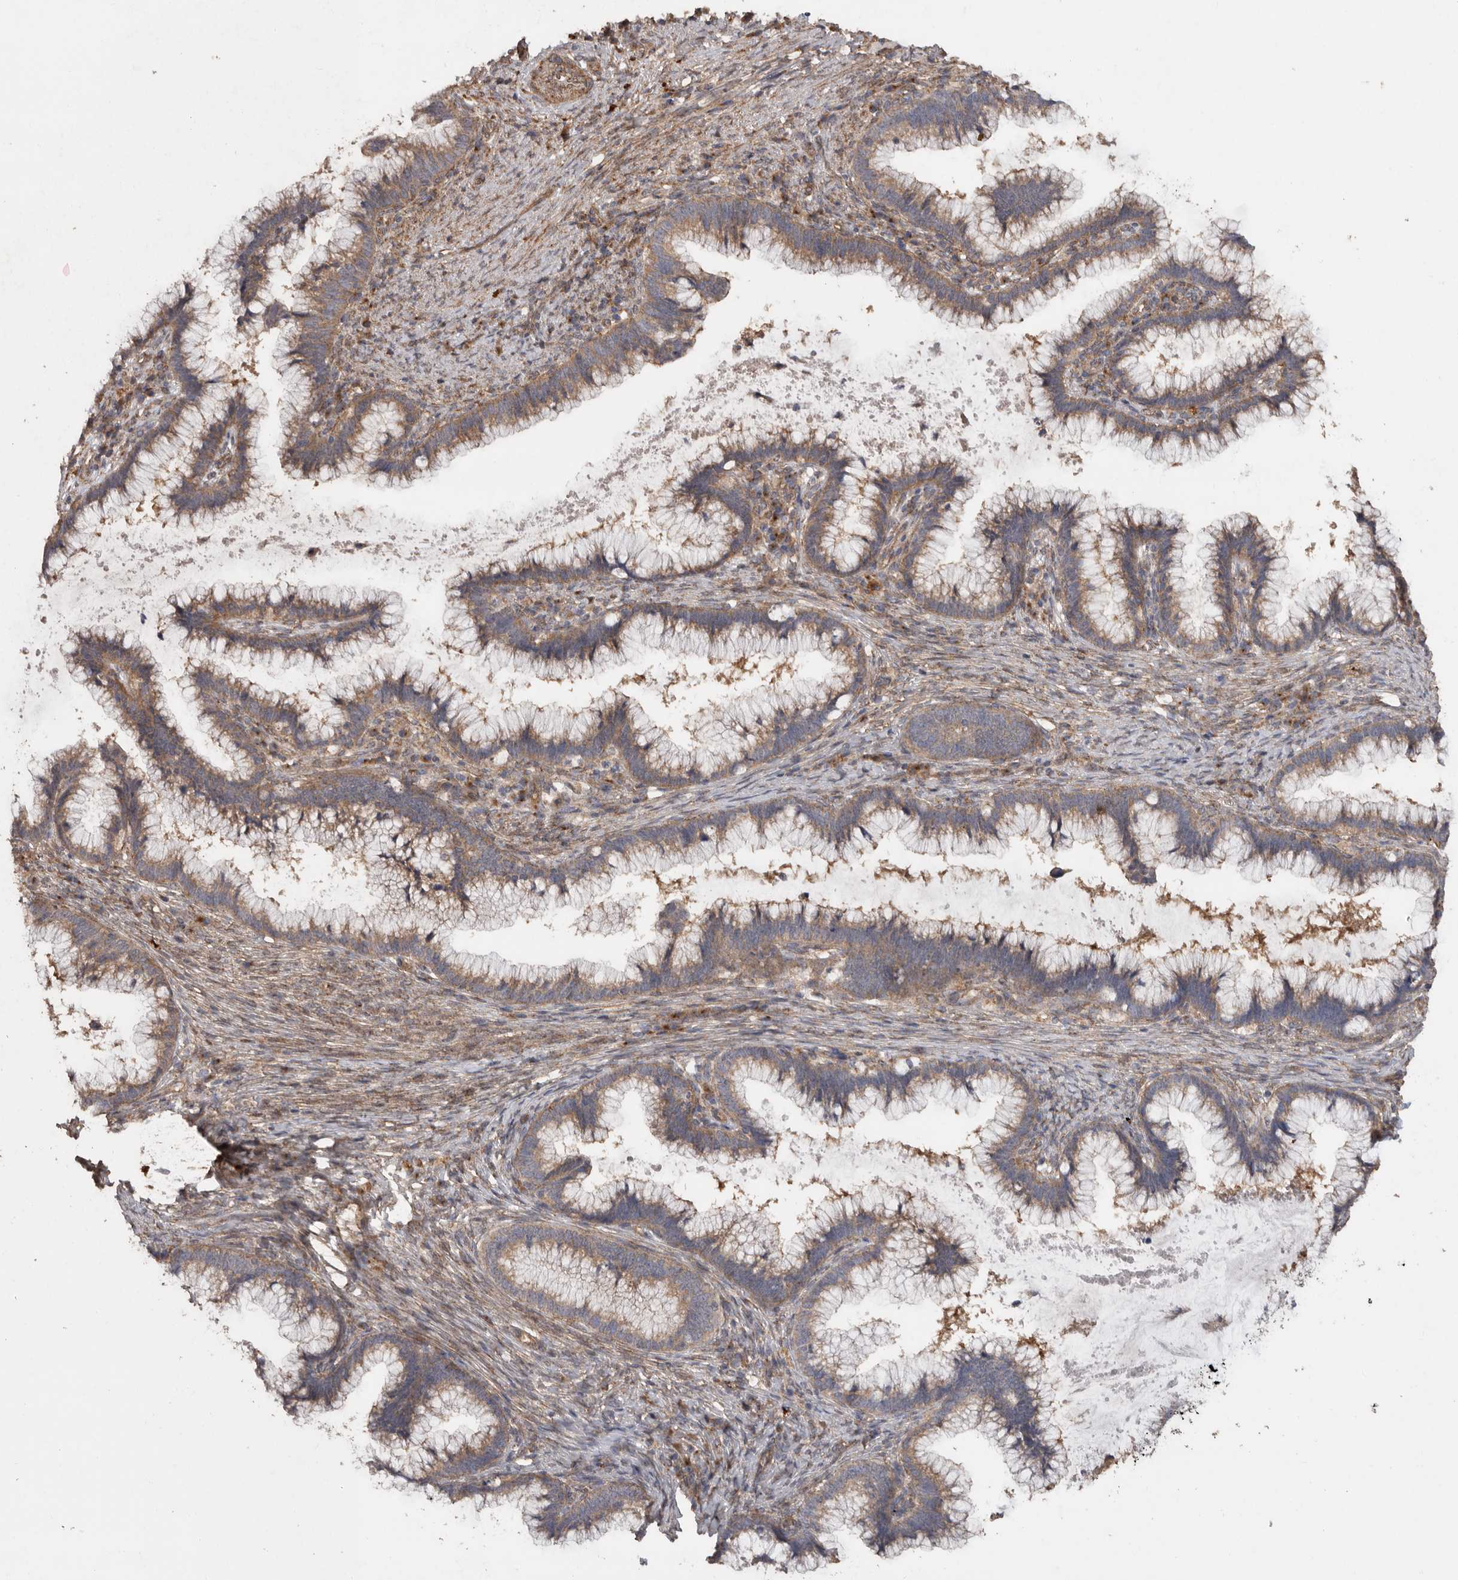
{"staining": {"intensity": "moderate", "quantity": ">75%", "location": "cytoplasmic/membranous"}, "tissue": "cervical cancer", "cell_type": "Tumor cells", "image_type": "cancer", "snomed": [{"axis": "morphology", "description": "Adenocarcinoma, NOS"}, {"axis": "topography", "description": "Cervix"}], "caption": "A brown stain shows moderate cytoplasmic/membranous staining of a protein in human adenocarcinoma (cervical) tumor cells.", "gene": "PODXL2", "patient": {"sex": "female", "age": 36}}